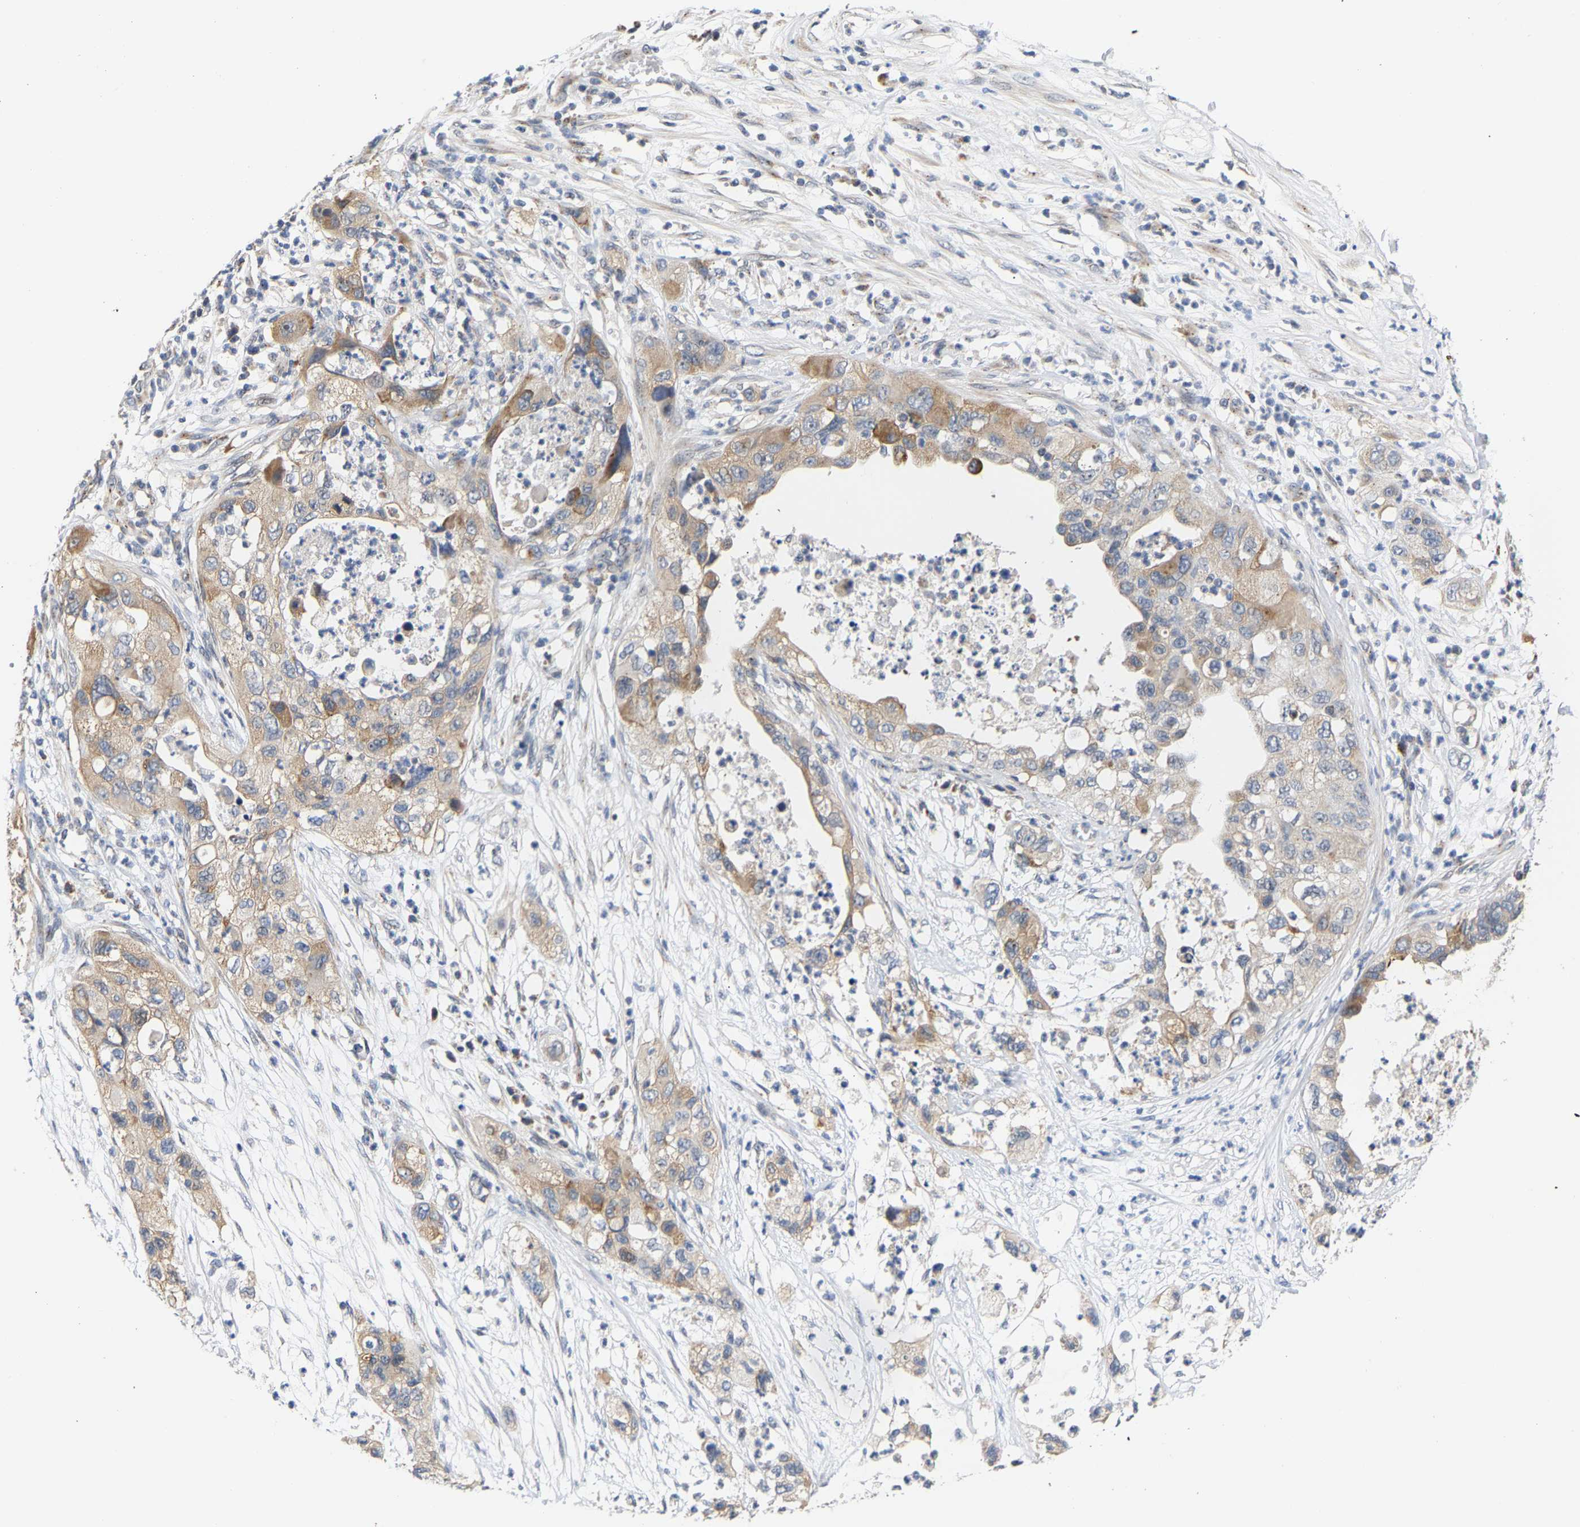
{"staining": {"intensity": "weak", "quantity": ">75%", "location": "cytoplasmic/membranous"}, "tissue": "pancreatic cancer", "cell_type": "Tumor cells", "image_type": "cancer", "snomed": [{"axis": "morphology", "description": "Adenocarcinoma, NOS"}, {"axis": "topography", "description": "Pancreas"}], "caption": "Adenocarcinoma (pancreatic) stained with IHC demonstrates weak cytoplasmic/membranous positivity in about >75% of tumor cells.", "gene": "PCNT", "patient": {"sex": "female", "age": 78}}